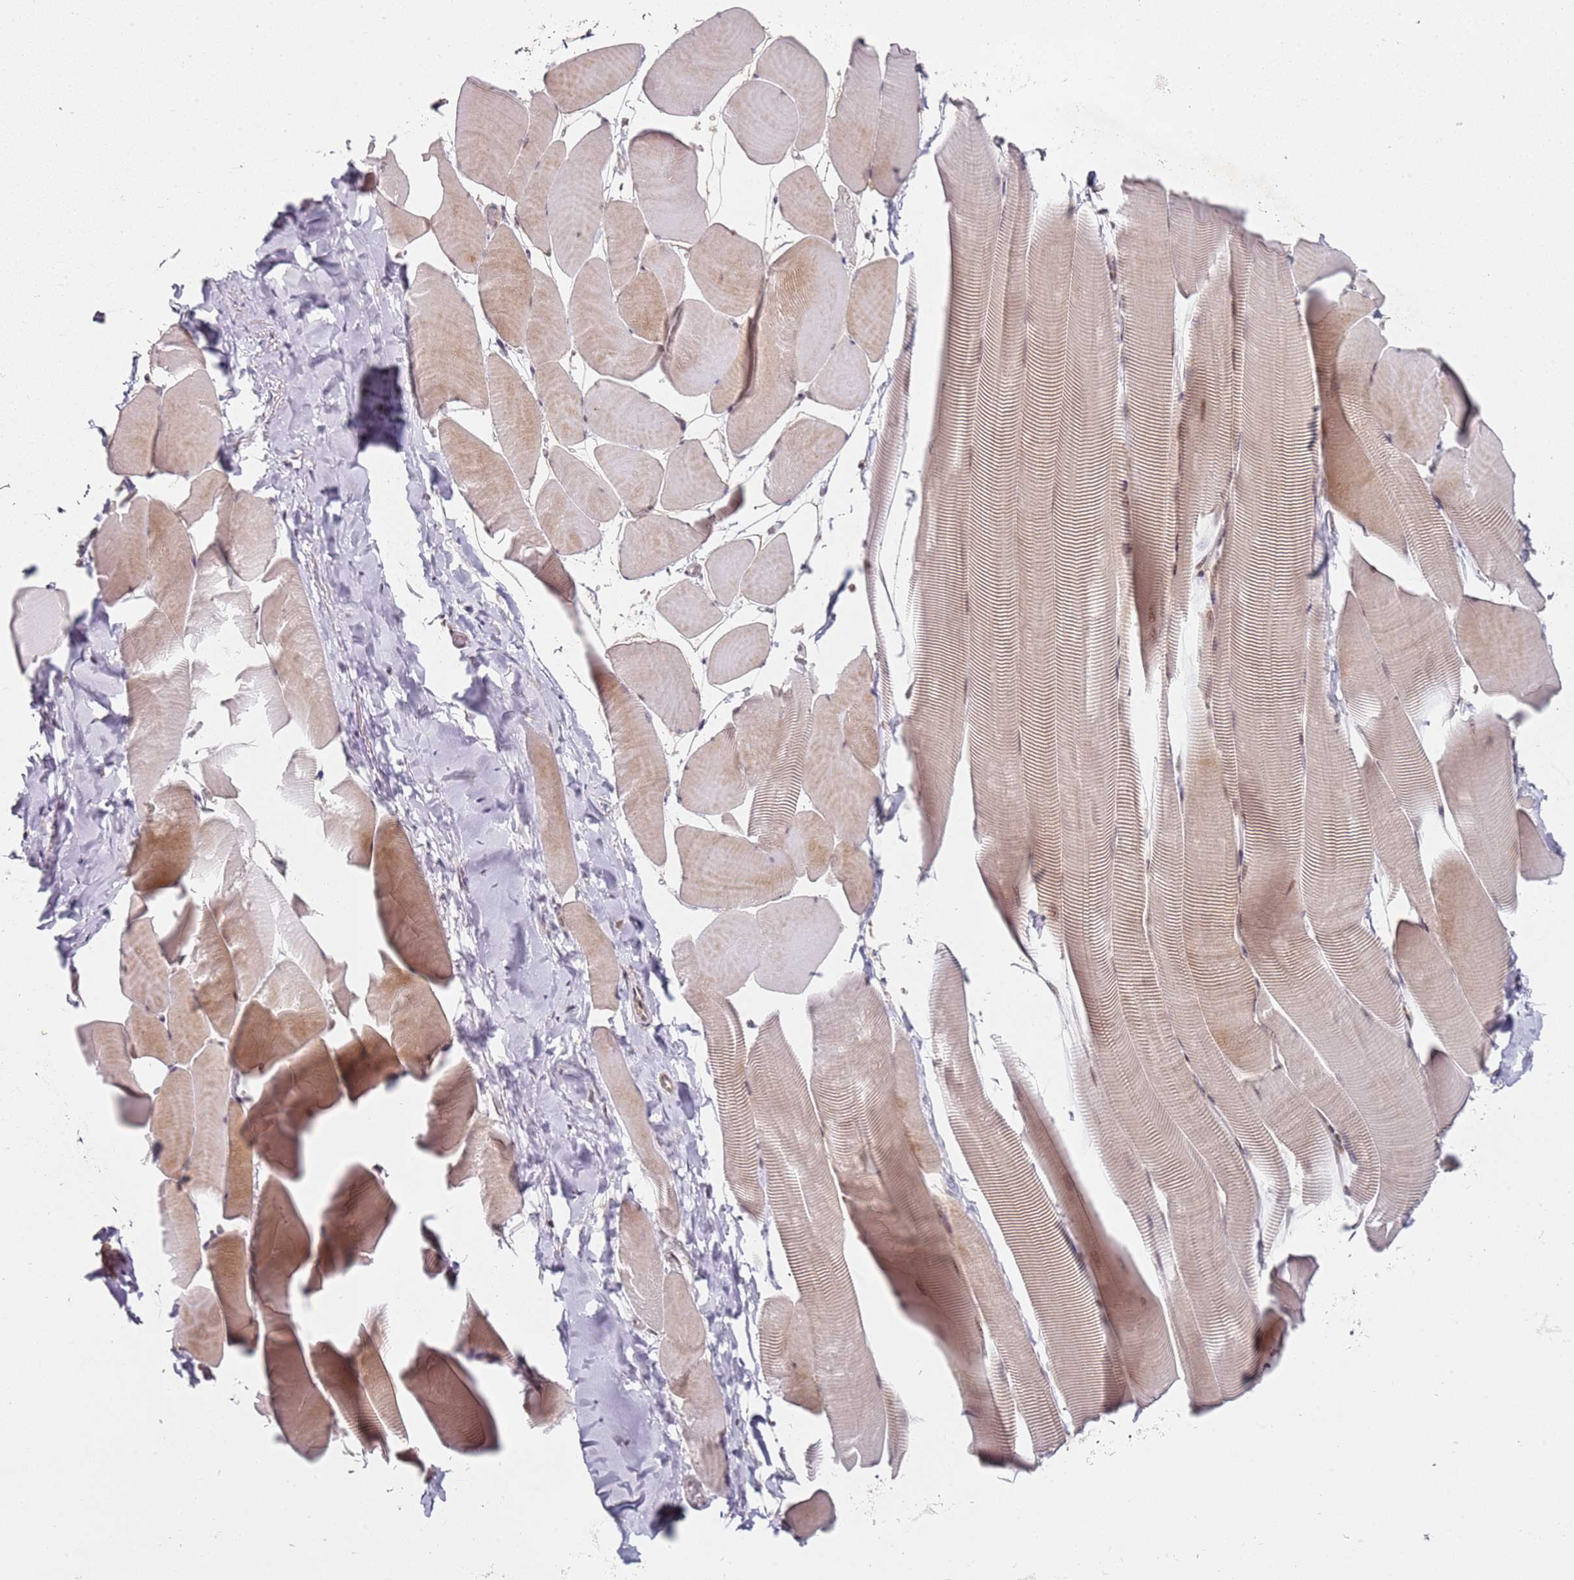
{"staining": {"intensity": "moderate", "quantity": "25%-75%", "location": "cytoplasmic/membranous,nuclear"}, "tissue": "skeletal muscle", "cell_type": "Myocytes", "image_type": "normal", "snomed": [{"axis": "morphology", "description": "Normal tissue, NOS"}, {"axis": "topography", "description": "Skeletal muscle"}], "caption": "Immunohistochemical staining of normal skeletal muscle displays moderate cytoplasmic/membranous,nuclear protein staining in approximately 25%-75% of myocytes.", "gene": "ATF6B", "patient": {"sex": "male", "age": 25}}